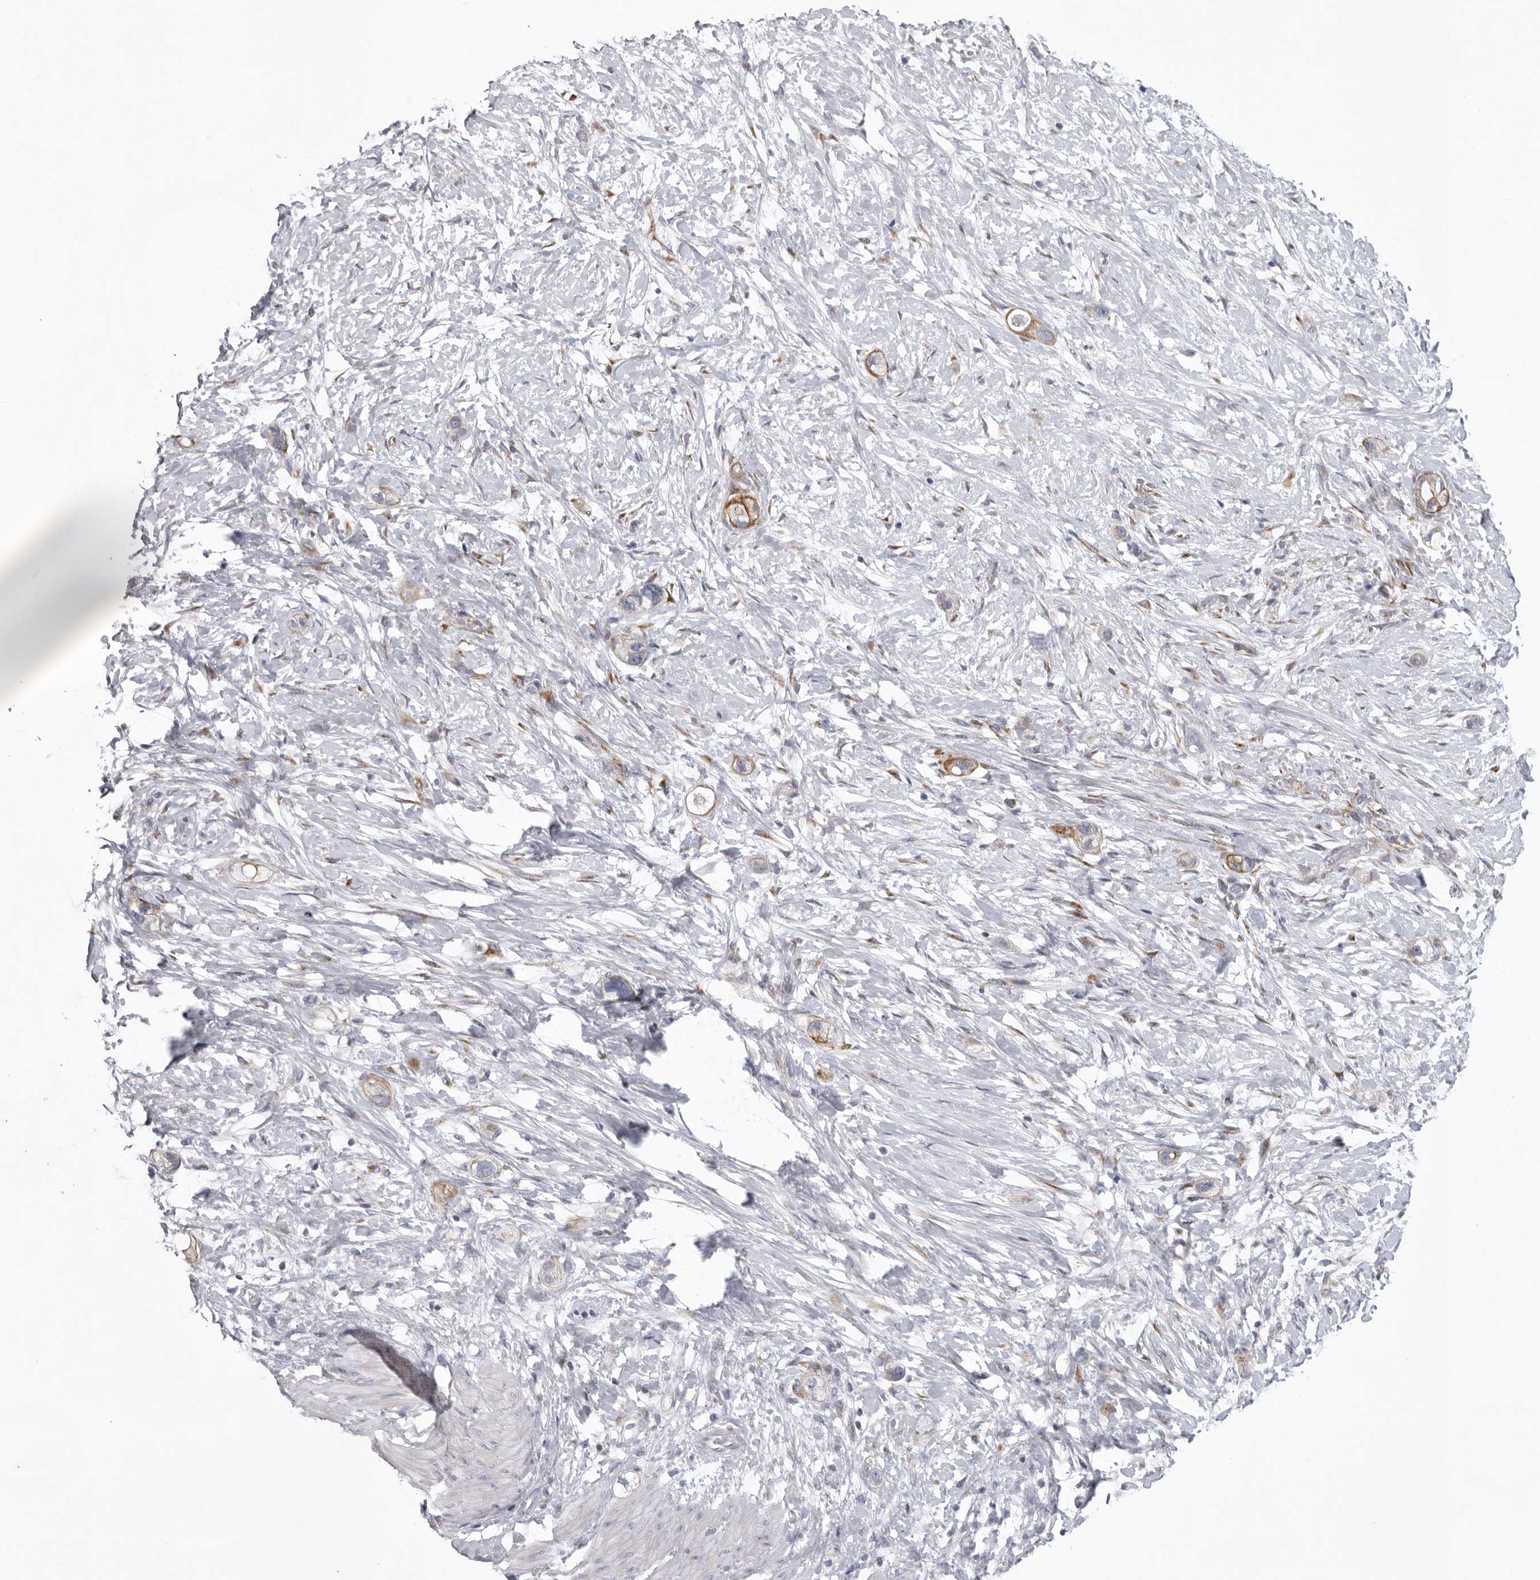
{"staining": {"intensity": "moderate", "quantity": ">75%", "location": "cytoplasmic/membranous"}, "tissue": "stomach cancer", "cell_type": "Tumor cells", "image_type": "cancer", "snomed": [{"axis": "morphology", "description": "Adenocarcinoma, NOS"}, {"axis": "topography", "description": "Stomach"}, {"axis": "topography", "description": "Stomach, lower"}], "caption": "Protein staining reveals moderate cytoplasmic/membranous expression in approximately >75% of tumor cells in stomach cancer.", "gene": "USP24", "patient": {"sex": "female", "age": 48}}